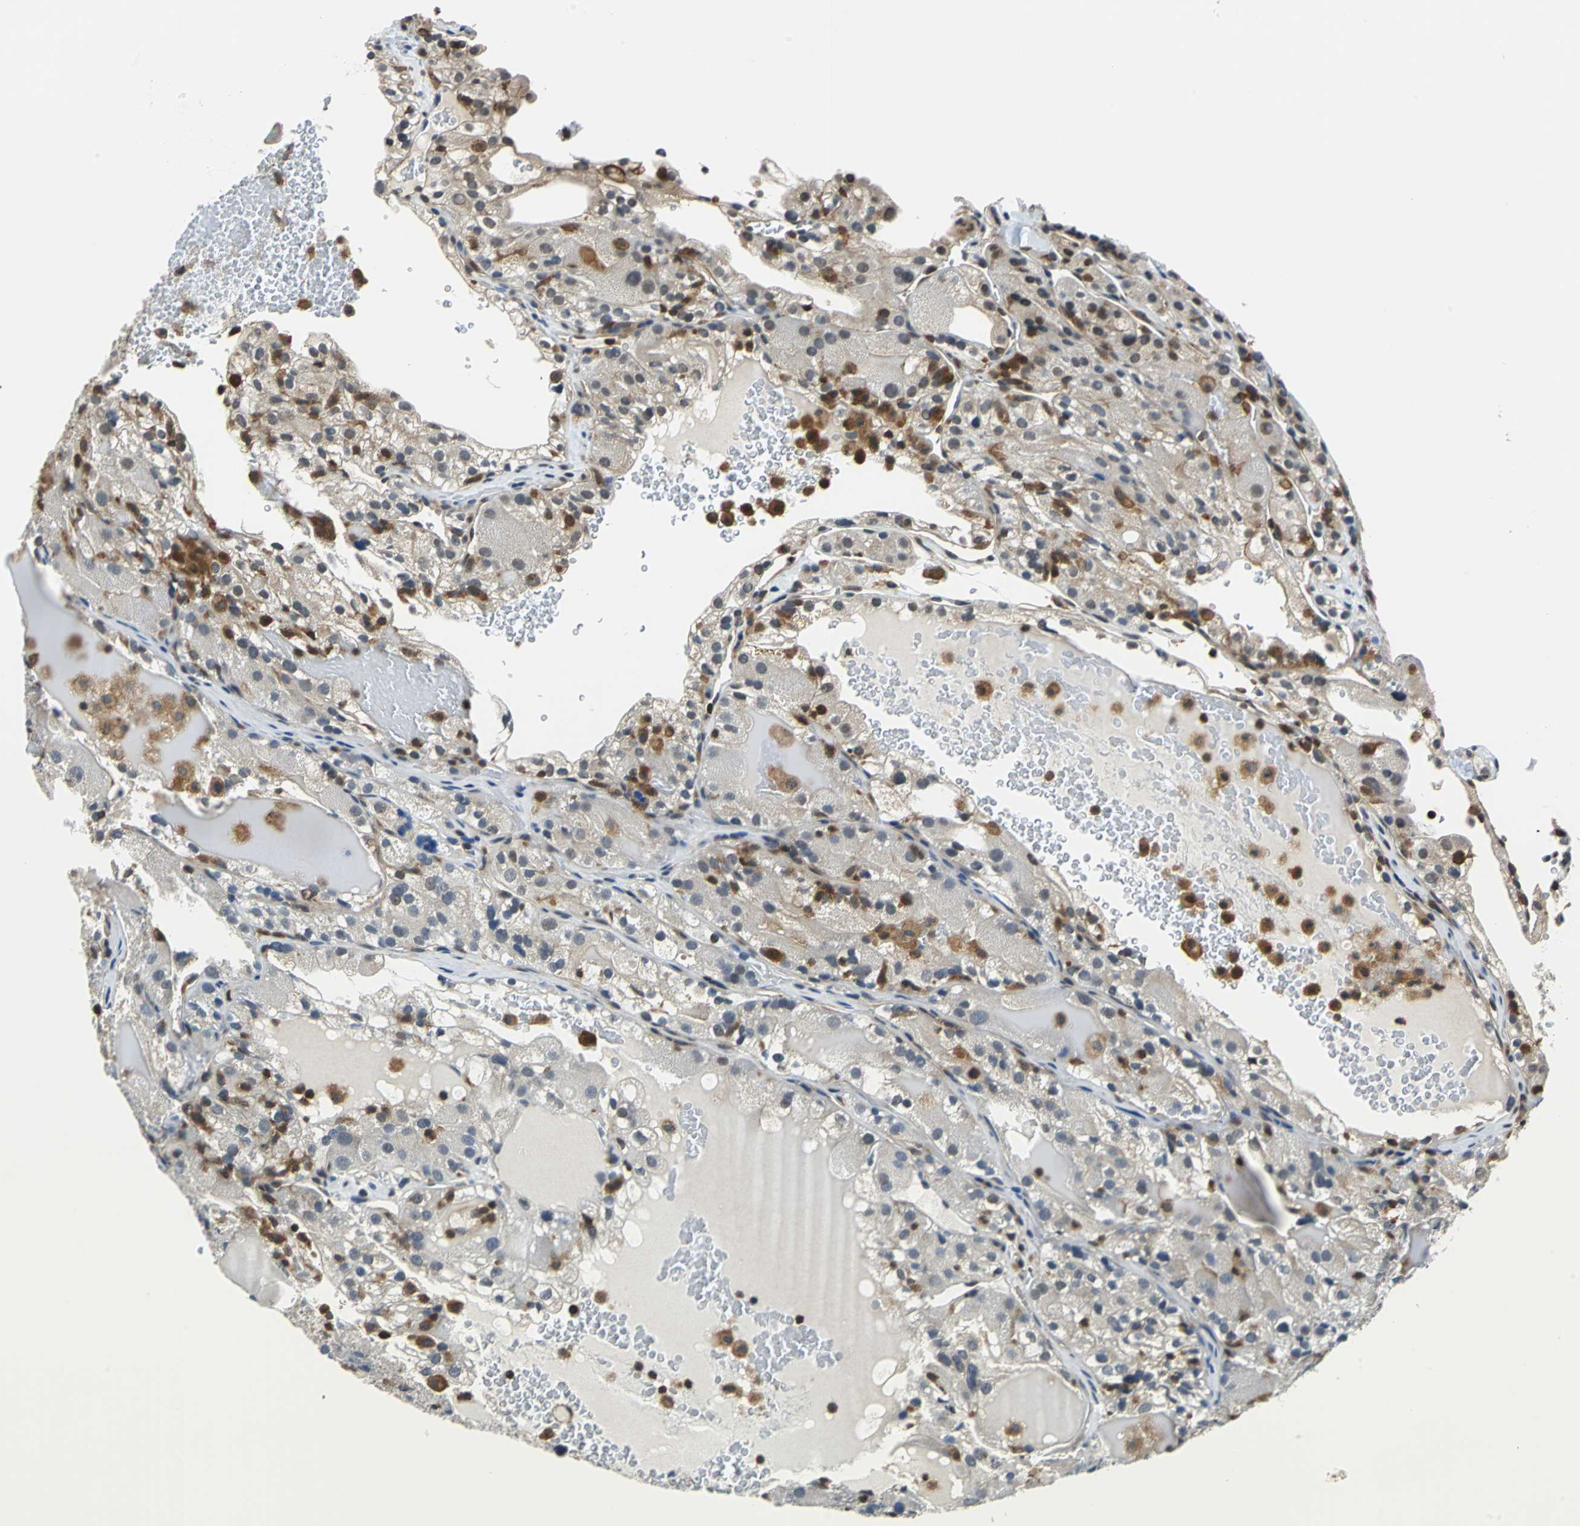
{"staining": {"intensity": "weak", "quantity": "25%-75%", "location": "cytoplasmic/membranous,nuclear"}, "tissue": "renal cancer", "cell_type": "Tumor cells", "image_type": "cancer", "snomed": [{"axis": "morphology", "description": "Normal tissue, NOS"}, {"axis": "morphology", "description": "Adenocarcinoma, NOS"}, {"axis": "topography", "description": "Kidney"}], "caption": "Immunohistochemical staining of human renal cancer demonstrates weak cytoplasmic/membranous and nuclear protein positivity in about 25%-75% of tumor cells. The staining was performed using DAB, with brown indicating positive protein expression. Nuclei are stained blue with hematoxylin.", "gene": "ARPC3", "patient": {"sex": "male", "age": 61}}